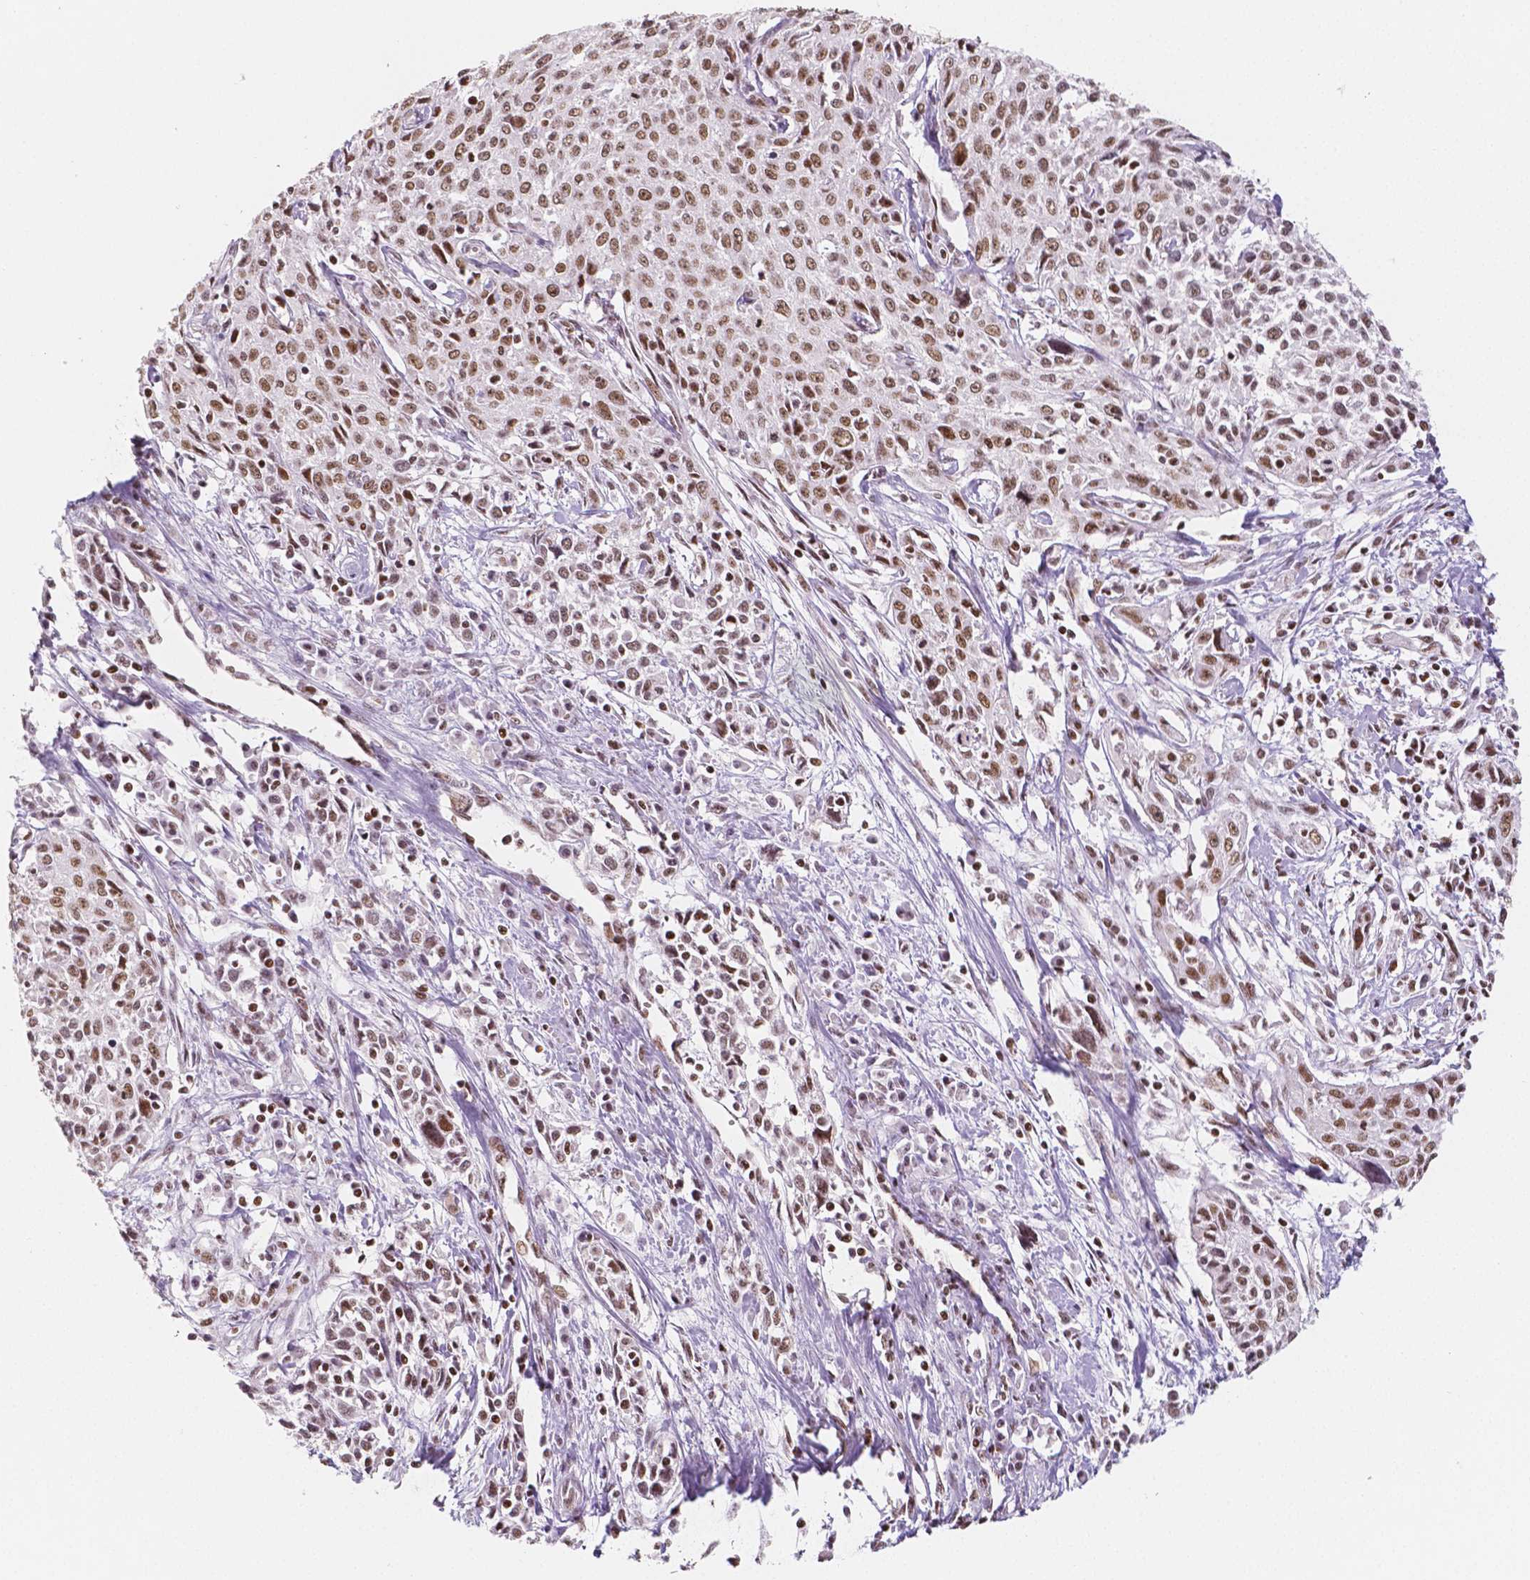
{"staining": {"intensity": "moderate", "quantity": ">75%", "location": "nuclear"}, "tissue": "cervical cancer", "cell_type": "Tumor cells", "image_type": "cancer", "snomed": [{"axis": "morphology", "description": "Squamous cell carcinoma, NOS"}, {"axis": "topography", "description": "Cervix"}], "caption": "The histopathology image exhibits a brown stain indicating the presence of a protein in the nuclear of tumor cells in cervical squamous cell carcinoma.", "gene": "HDAC1", "patient": {"sex": "female", "age": 38}}